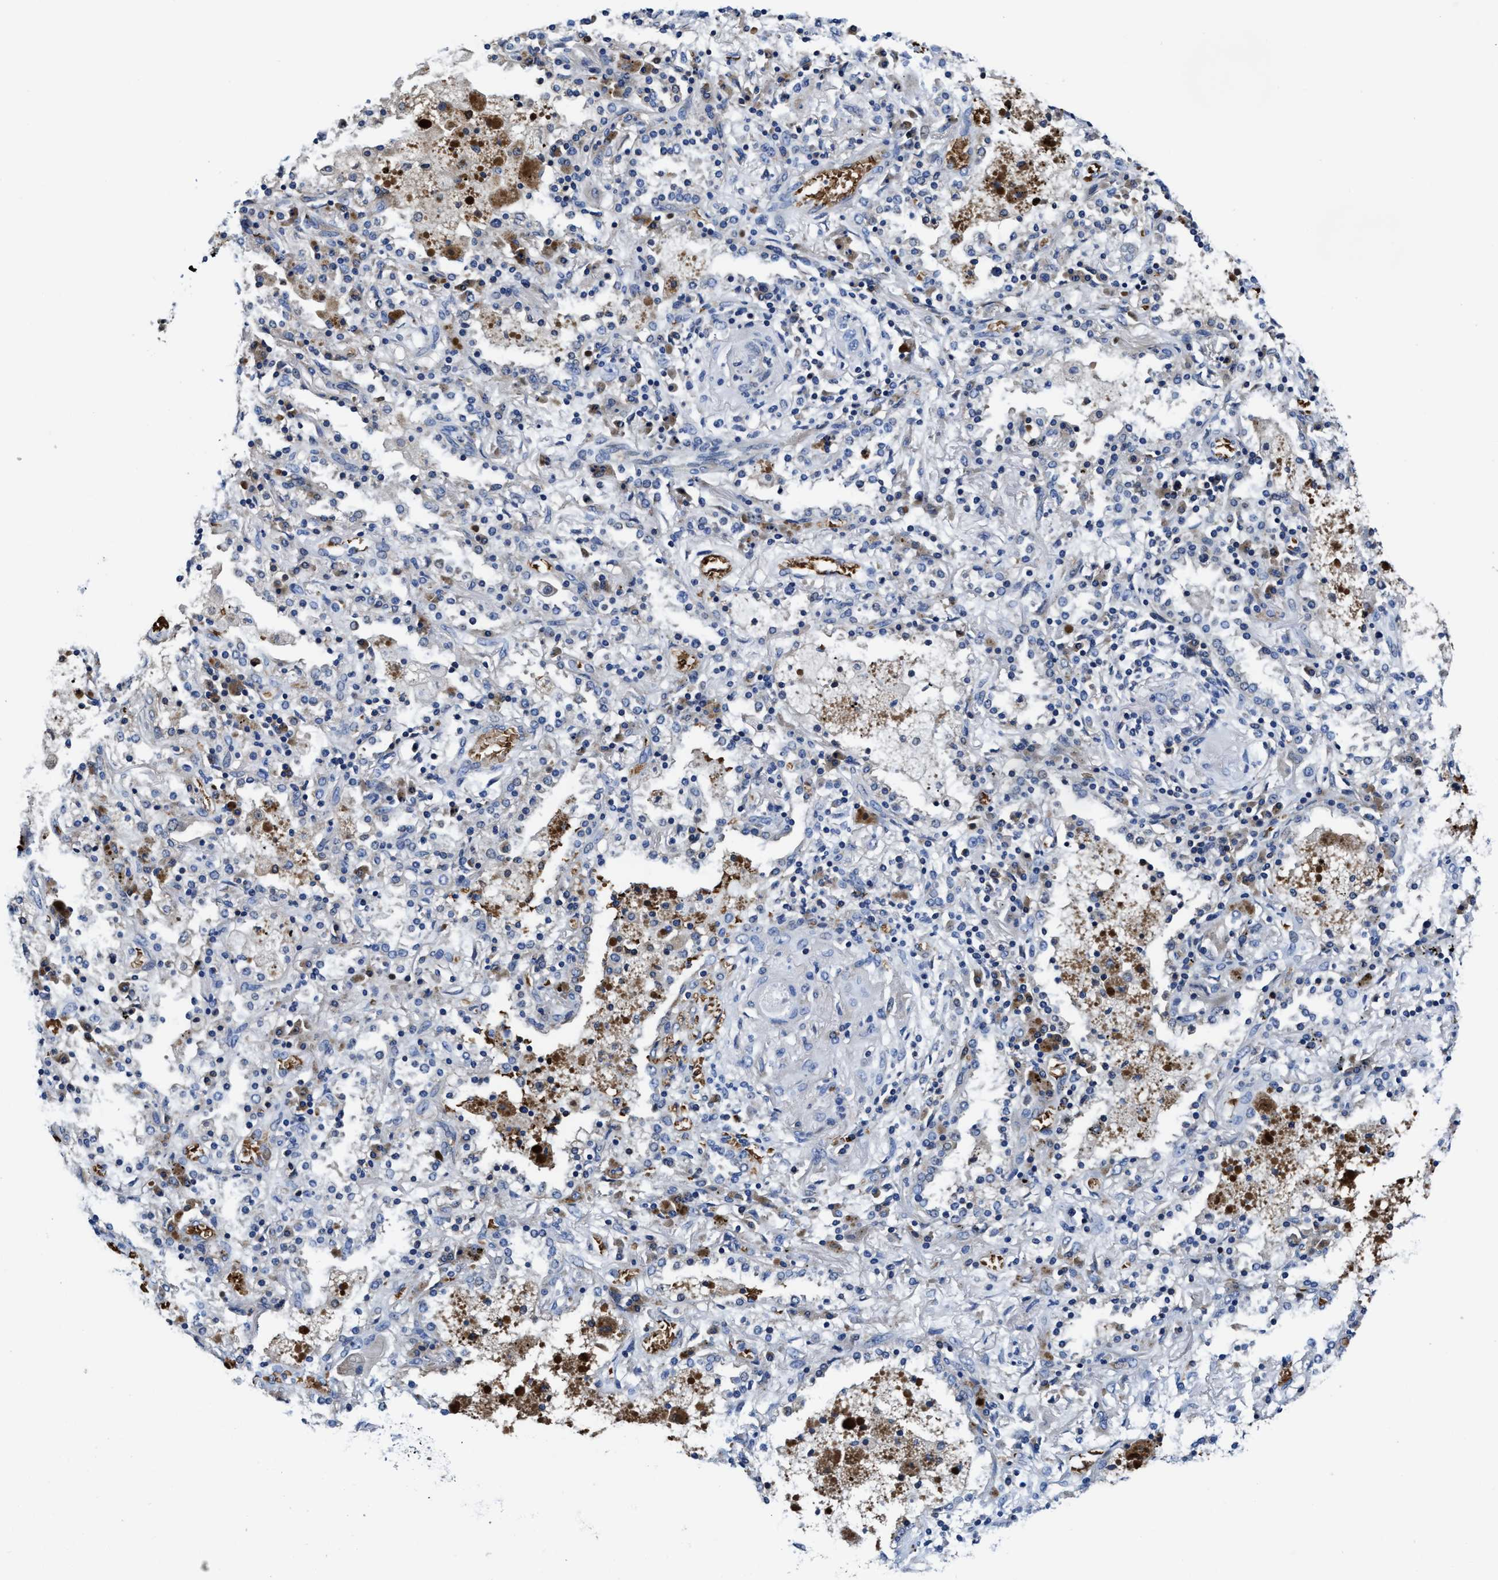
{"staining": {"intensity": "negative", "quantity": "none", "location": "none"}, "tissue": "lung cancer", "cell_type": "Tumor cells", "image_type": "cancer", "snomed": [{"axis": "morphology", "description": "Squamous cell carcinoma, NOS"}, {"axis": "topography", "description": "Lung"}], "caption": "Tumor cells are negative for brown protein staining in squamous cell carcinoma (lung).", "gene": "PHLPP1", "patient": {"sex": "female", "age": 47}}